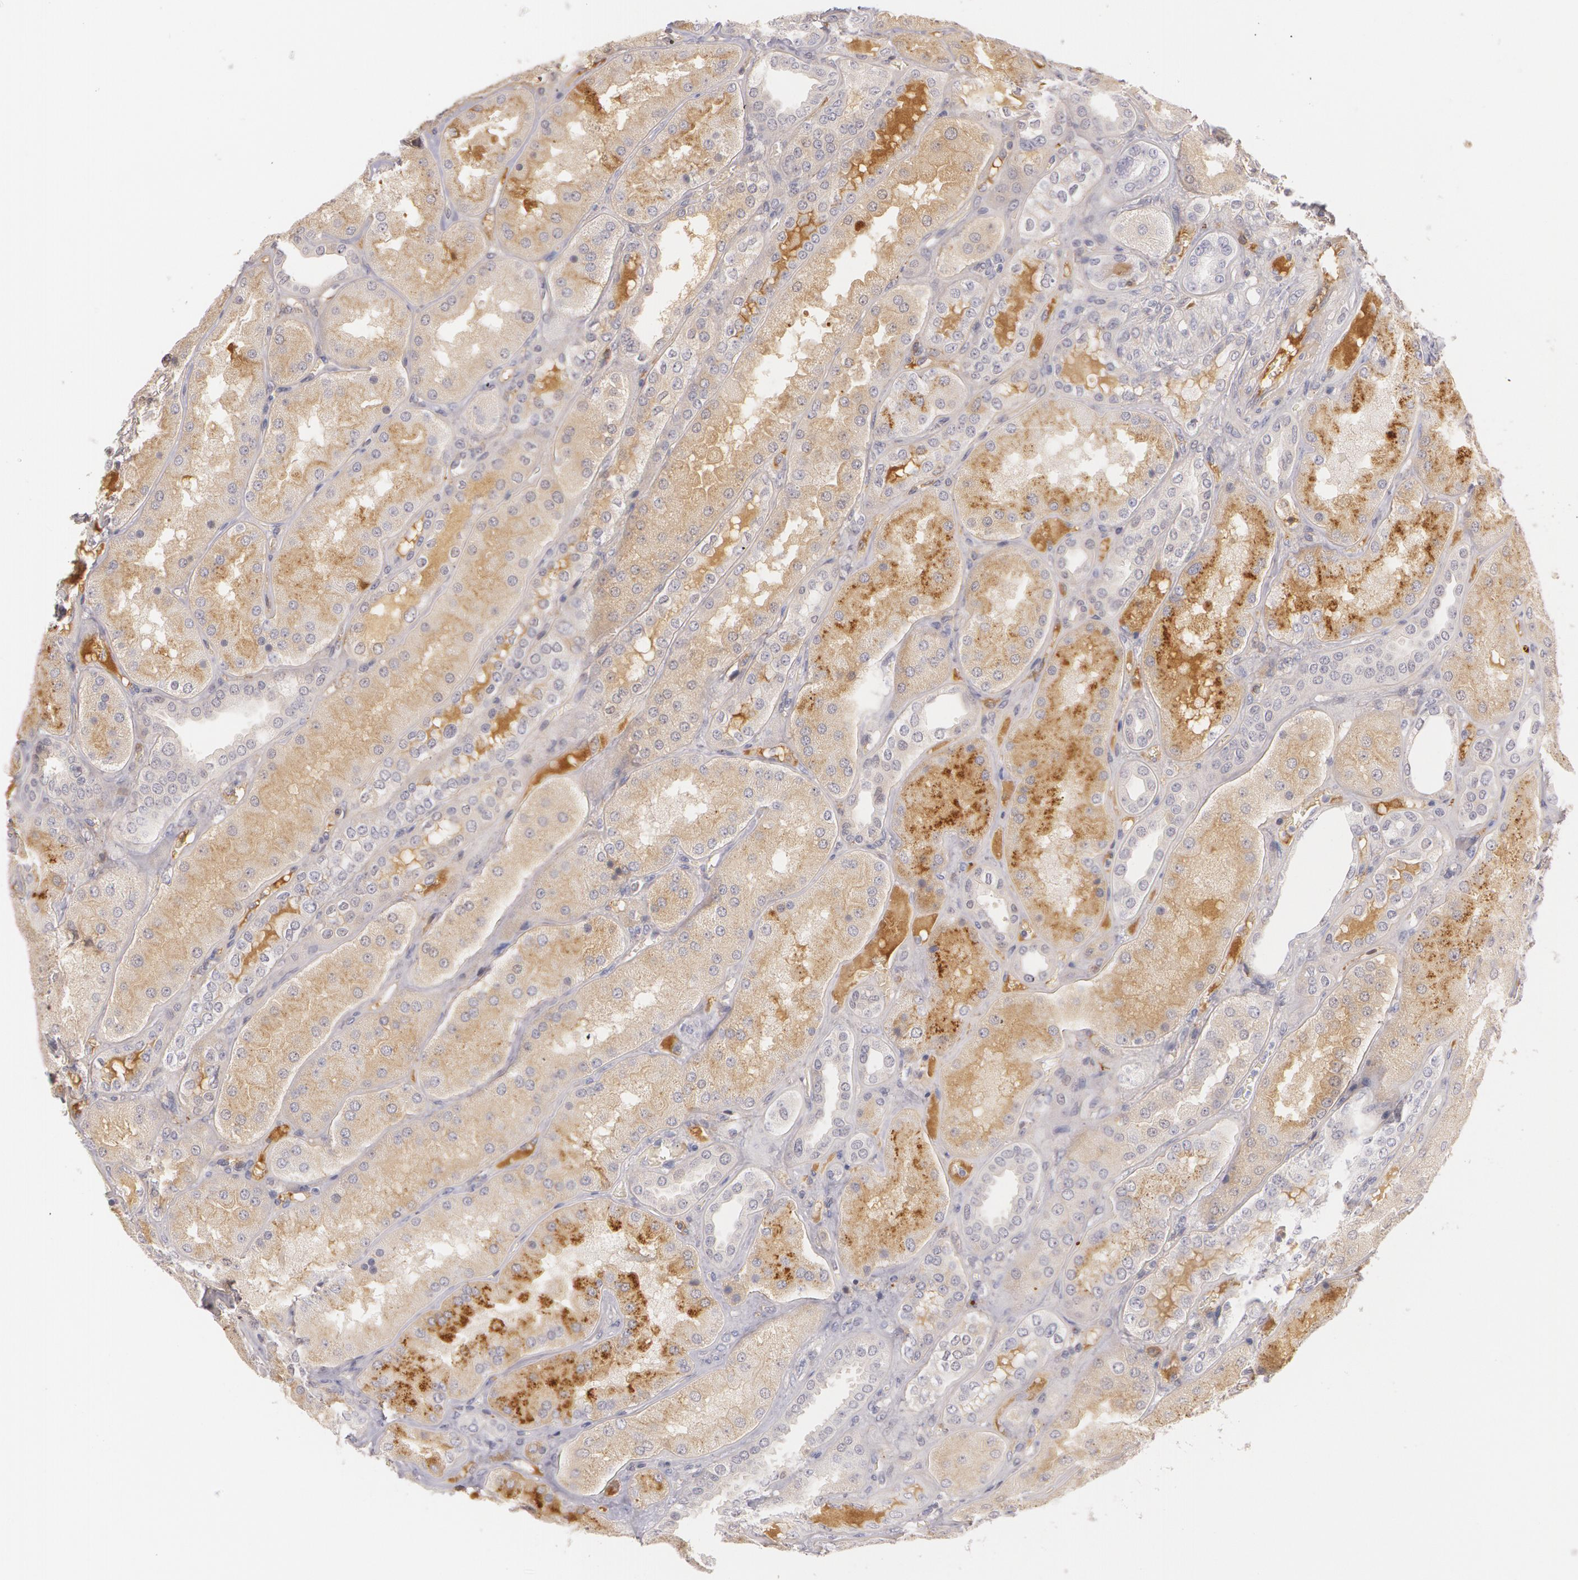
{"staining": {"intensity": "negative", "quantity": "none", "location": "none"}, "tissue": "kidney", "cell_type": "Cells in glomeruli", "image_type": "normal", "snomed": [{"axis": "morphology", "description": "Normal tissue, NOS"}, {"axis": "topography", "description": "Kidney"}], "caption": "An IHC histopathology image of benign kidney is shown. There is no staining in cells in glomeruli of kidney.", "gene": "LBP", "patient": {"sex": "female", "age": 56}}